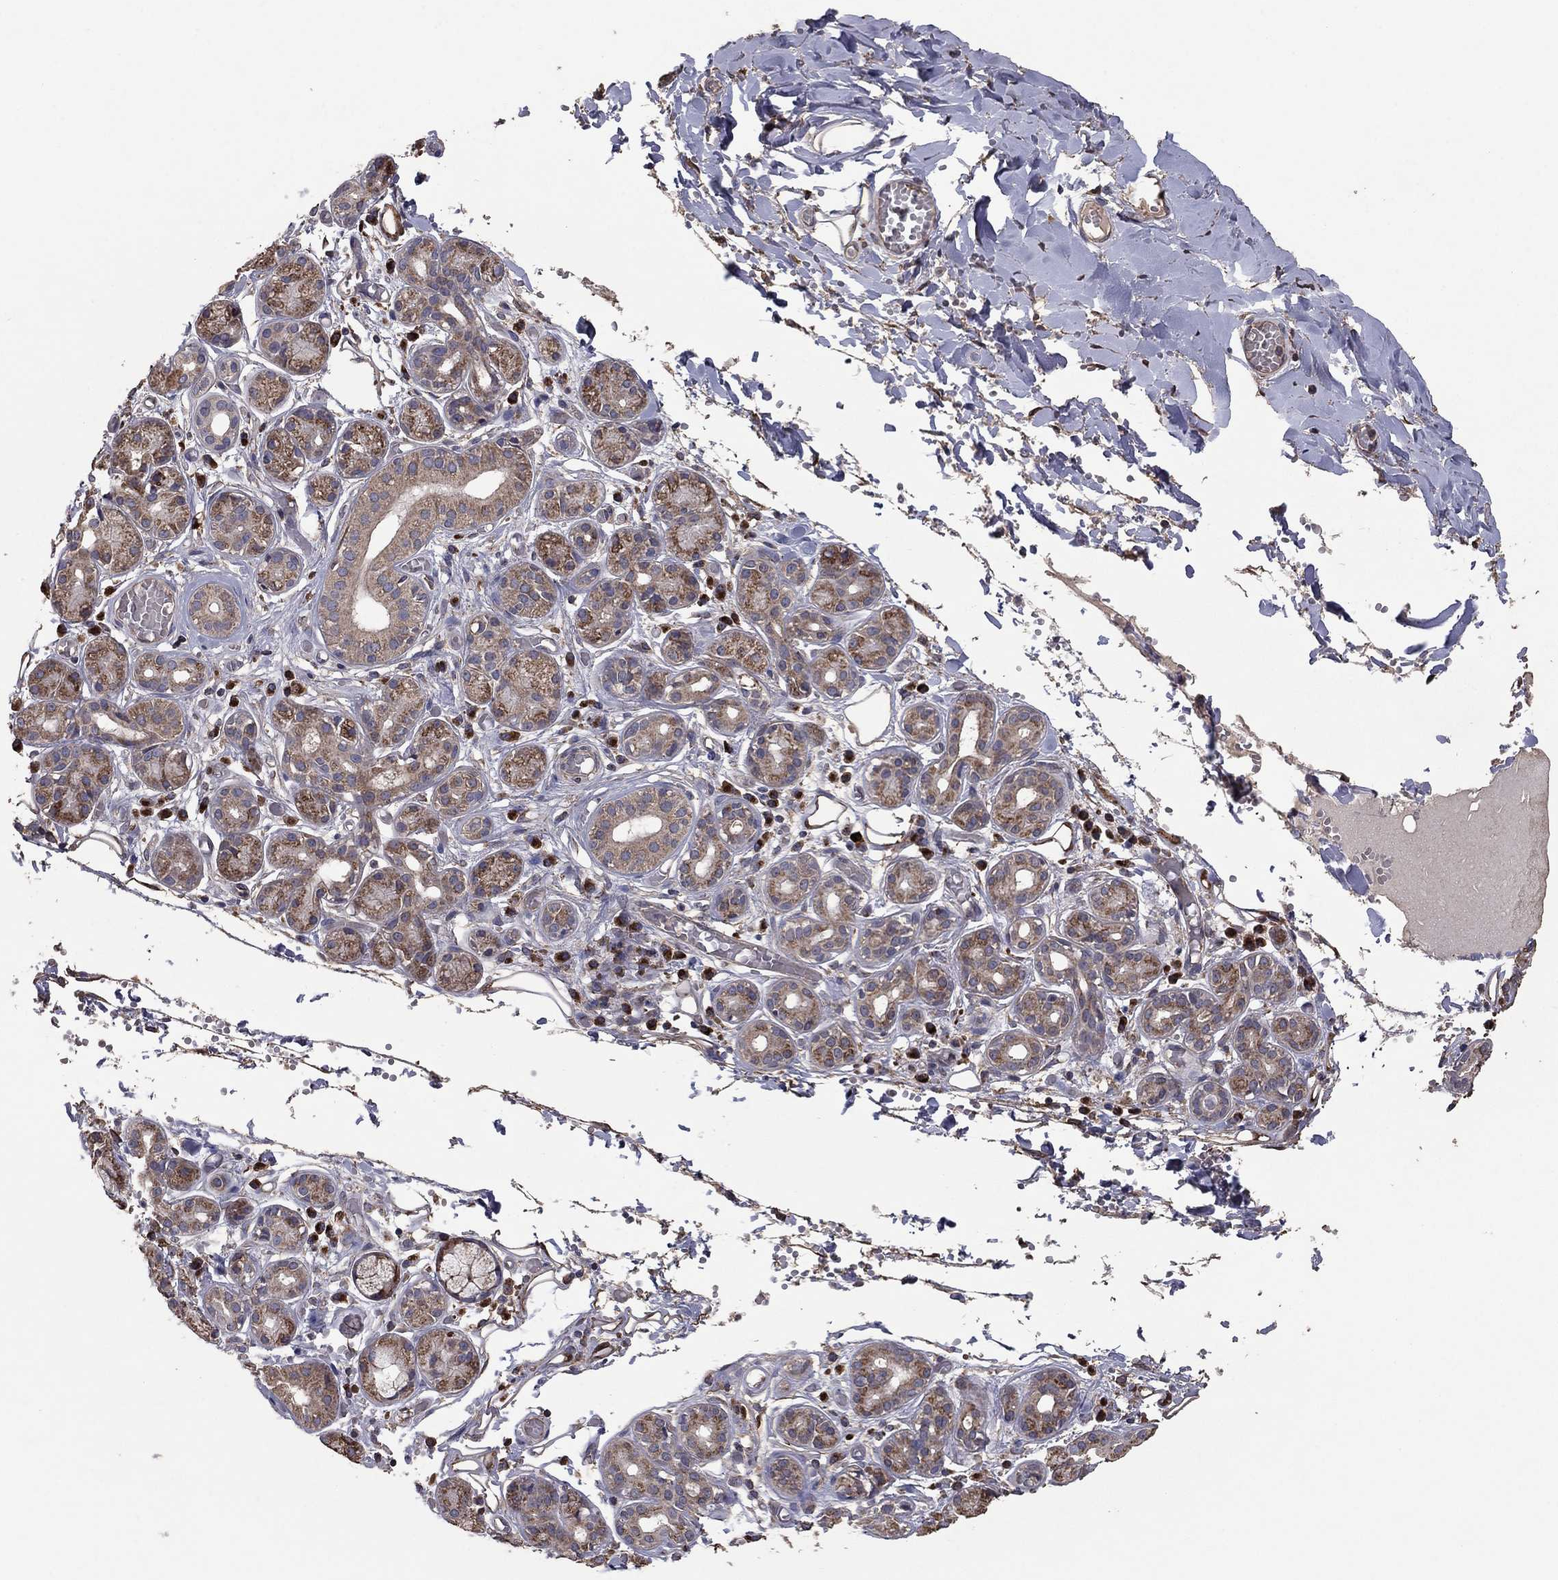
{"staining": {"intensity": "strong", "quantity": "25%-75%", "location": "cytoplasmic/membranous"}, "tissue": "salivary gland", "cell_type": "Glandular cells", "image_type": "normal", "snomed": [{"axis": "morphology", "description": "Normal tissue, NOS"}, {"axis": "topography", "description": "Salivary gland"}, {"axis": "topography", "description": "Peripheral nerve tissue"}], "caption": "This image displays immunohistochemistry (IHC) staining of normal salivary gland, with high strong cytoplasmic/membranous positivity in approximately 25%-75% of glandular cells.", "gene": "FLT4", "patient": {"sex": "male", "age": 71}}